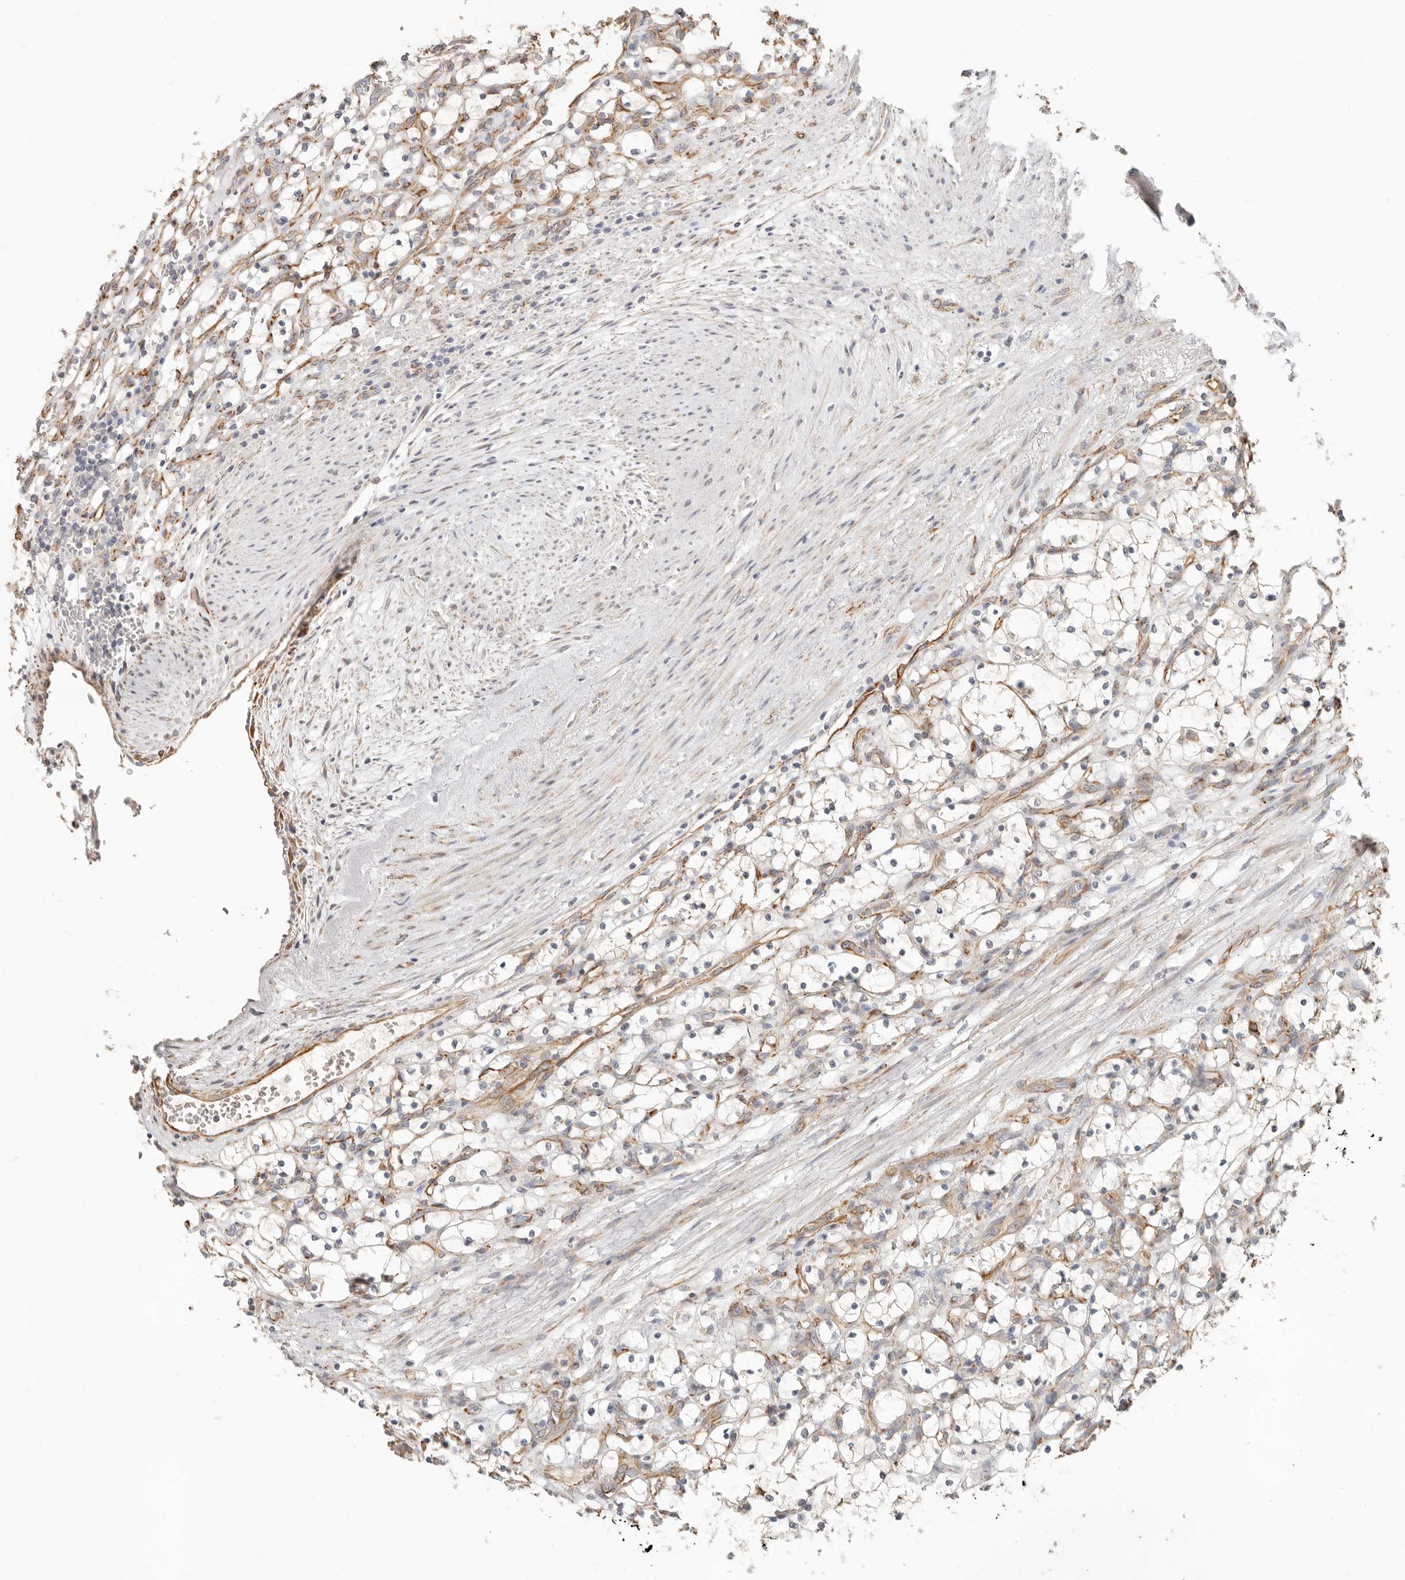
{"staining": {"intensity": "negative", "quantity": "none", "location": "none"}, "tissue": "renal cancer", "cell_type": "Tumor cells", "image_type": "cancer", "snomed": [{"axis": "morphology", "description": "Adenocarcinoma, NOS"}, {"axis": "topography", "description": "Kidney"}], "caption": "Renal cancer was stained to show a protein in brown. There is no significant staining in tumor cells.", "gene": "SPRING1", "patient": {"sex": "female", "age": 69}}